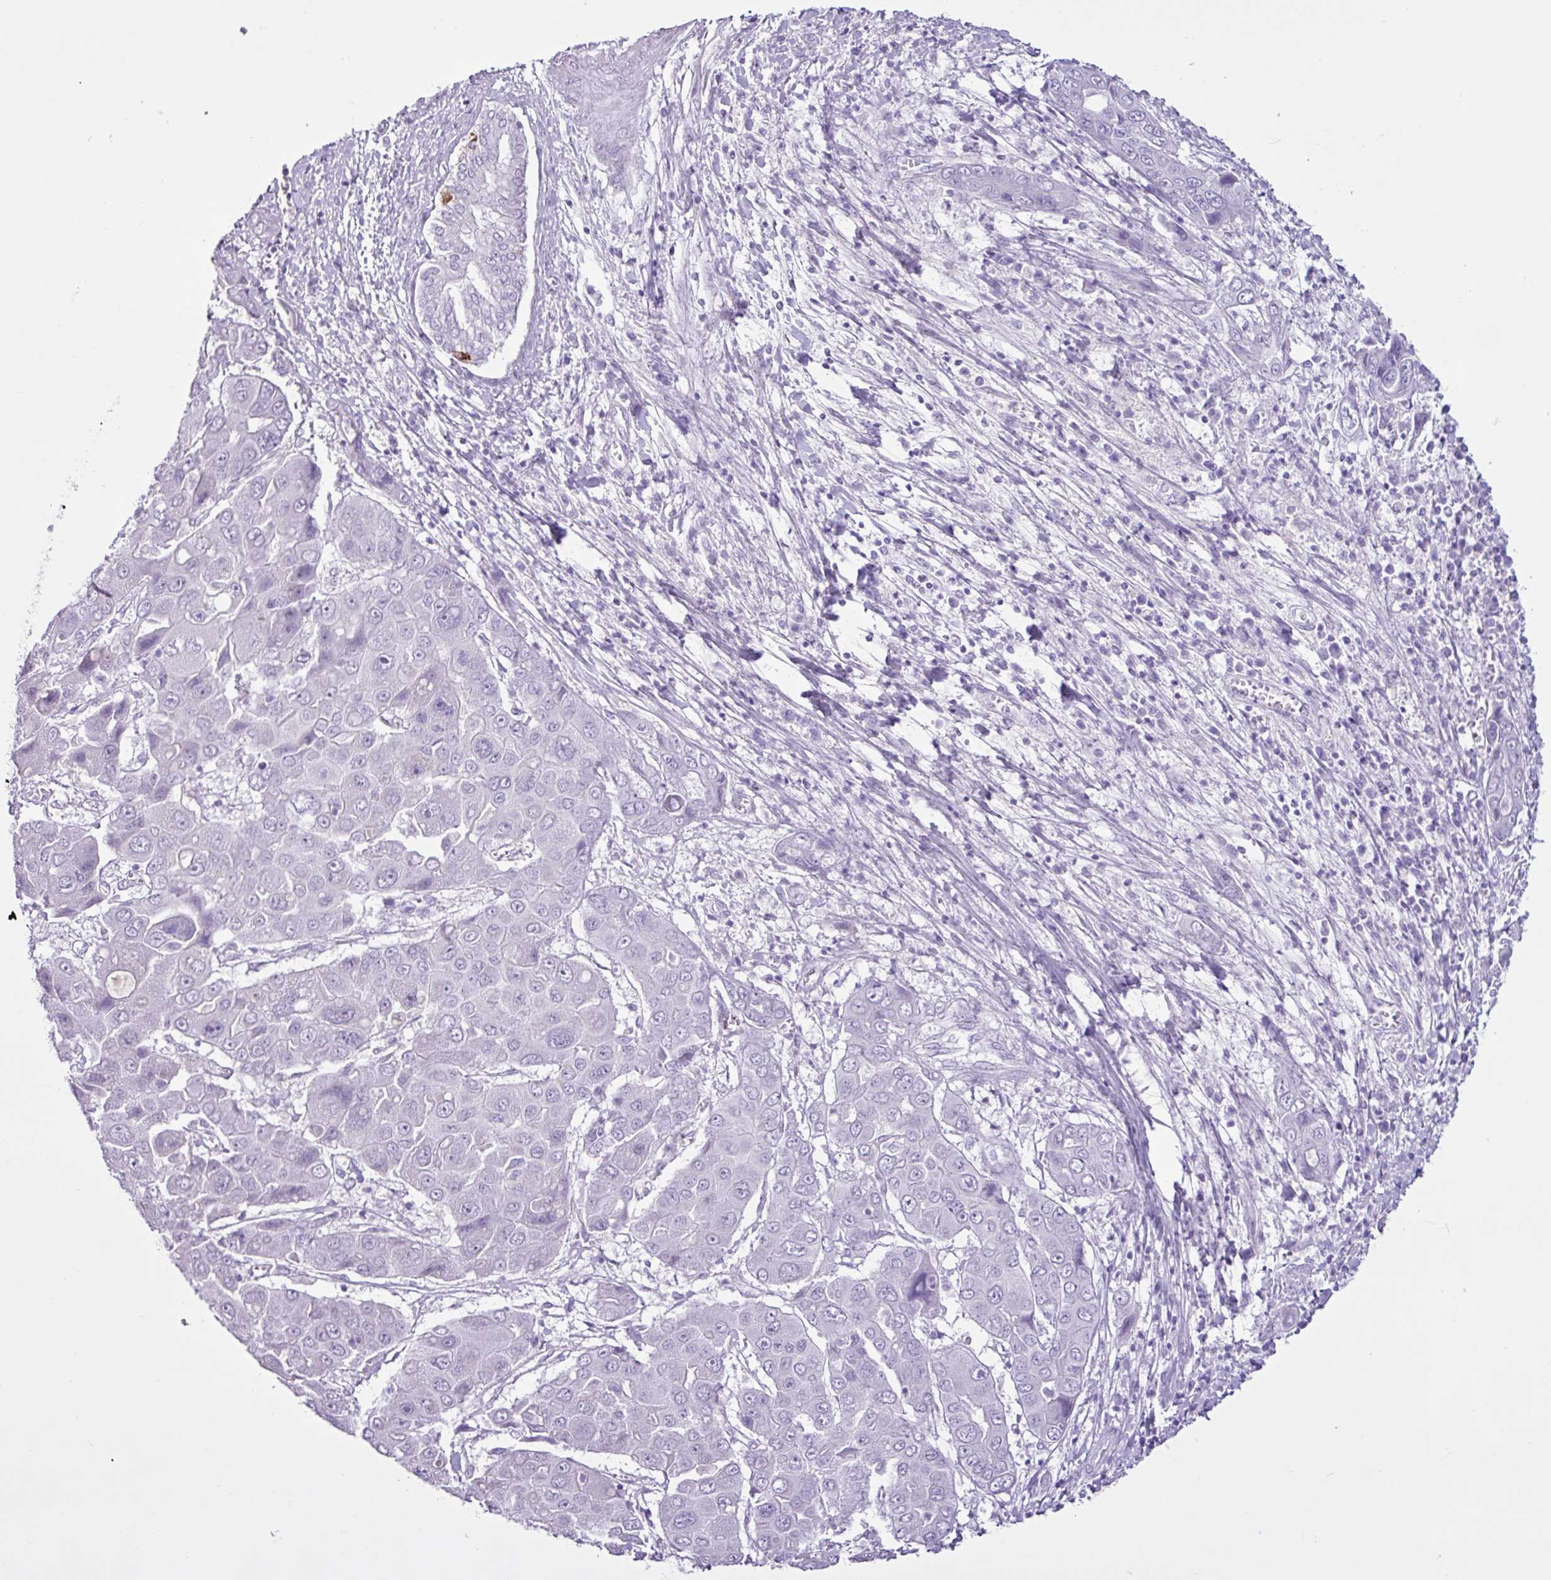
{"staining": {"intensity": "negative", "quantity": "none", "location": "none"}, "tissue": "liver cancer", "cell_type": "Tumor cells", "image_type": "cancer", "snomed": [{"axis": "morphology", "description": "Cholangiocarcinoma"}, {"axis": "topography", "description": "Liver"}], "caption": "This is an immunohistochemistry (IHC) image of human liver cancer. There is no staining in tumor cells.", "gene": "PGR", "patient": {"sex": "male", "age": 67}}